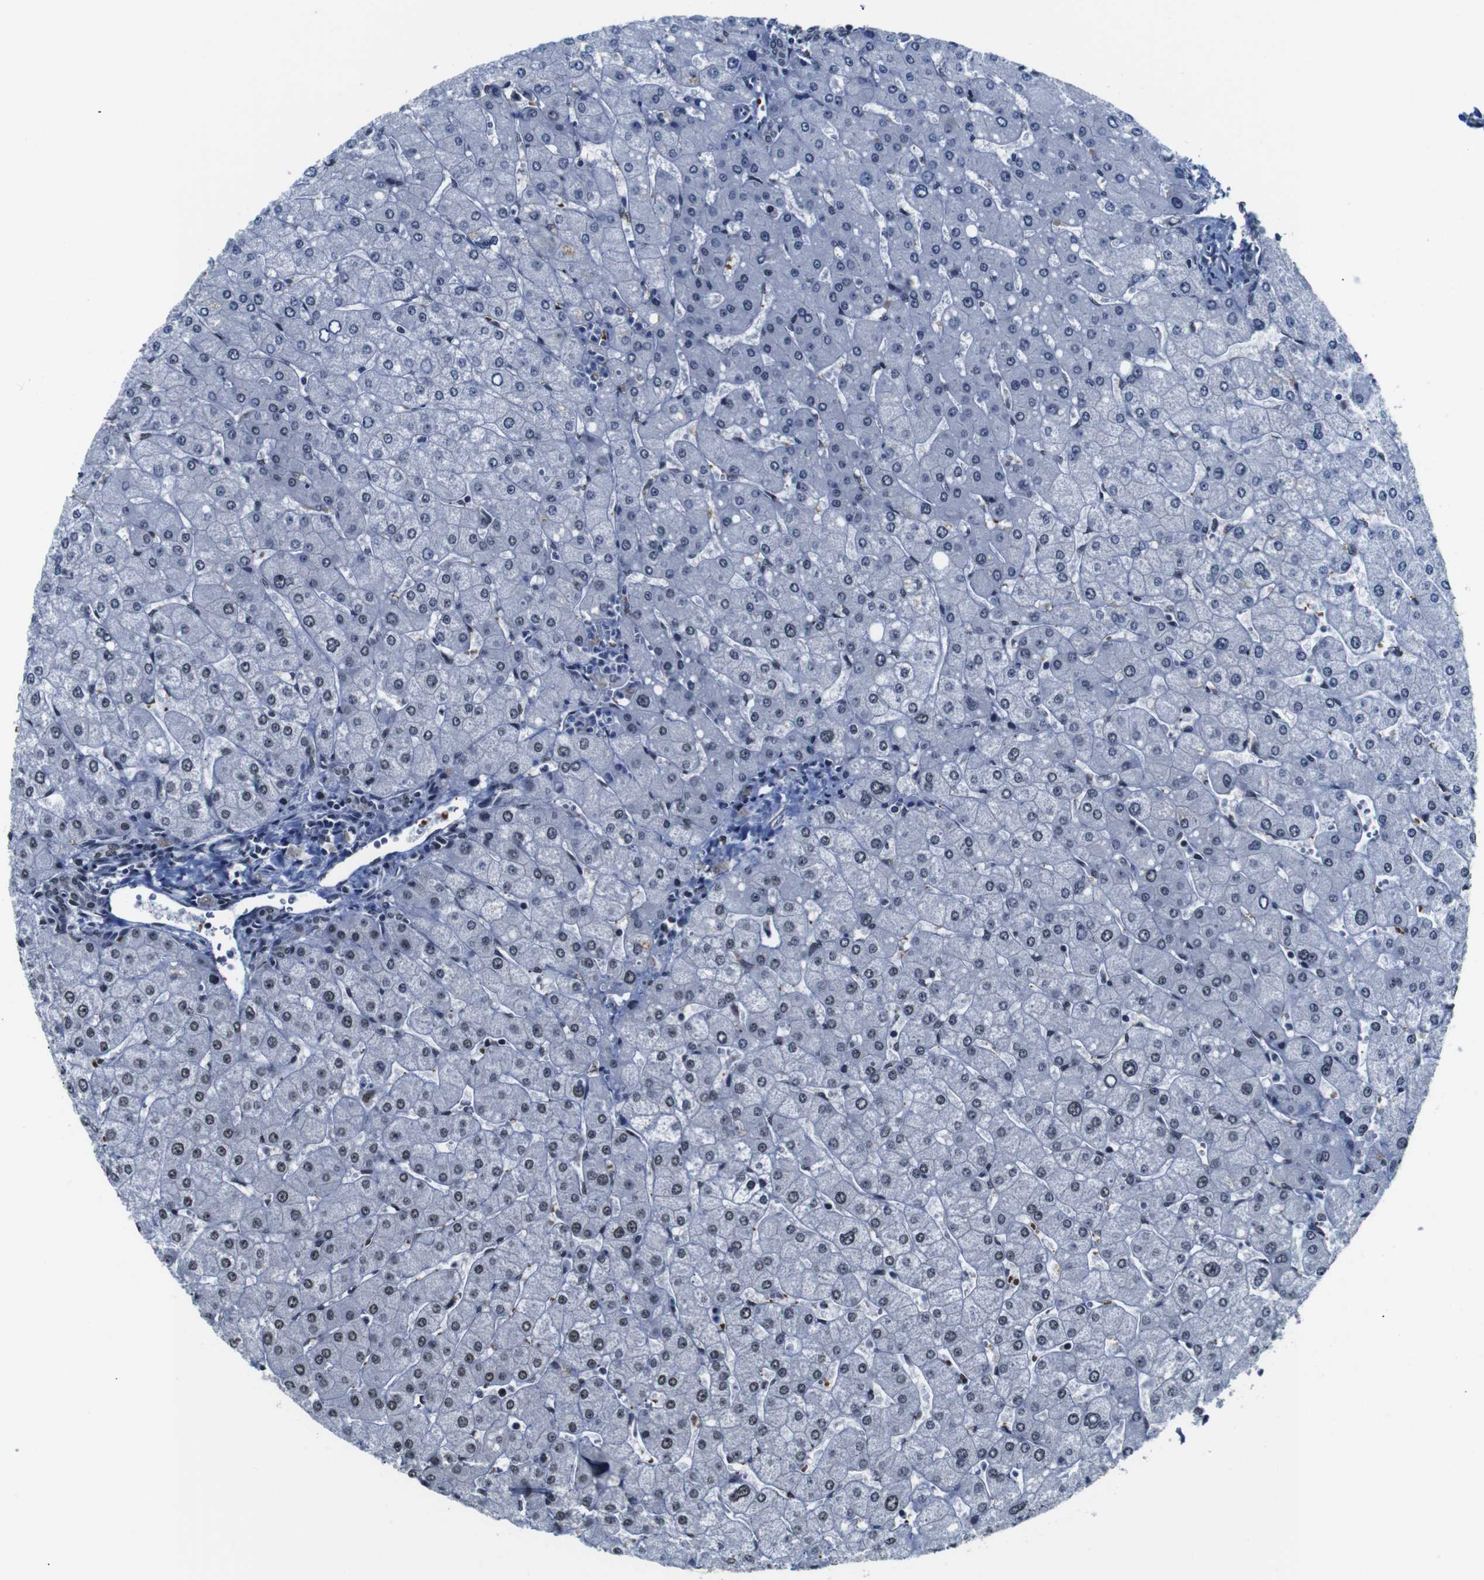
{"staining": {"intensity": "negative", "quantity": "none", "location": "none"}, "tissue": "liver", "cell_type": "Cholangiocytes", "image_type": "normal", "snomed": [{"axis": "morphology", "description": "Normal tissue, NOS"}, {"axis": "topography", "description": "Liver"}], "caption": "High power microscopy image of an immunohistochemistry image of unremarkable liver, revealing no significant positivity in cholangiocytes. (DAB immunohistochemistry with hematoxylin counter stain).", "gene": "ILDR2", "patient": {"sex": "male", "age": 55}}